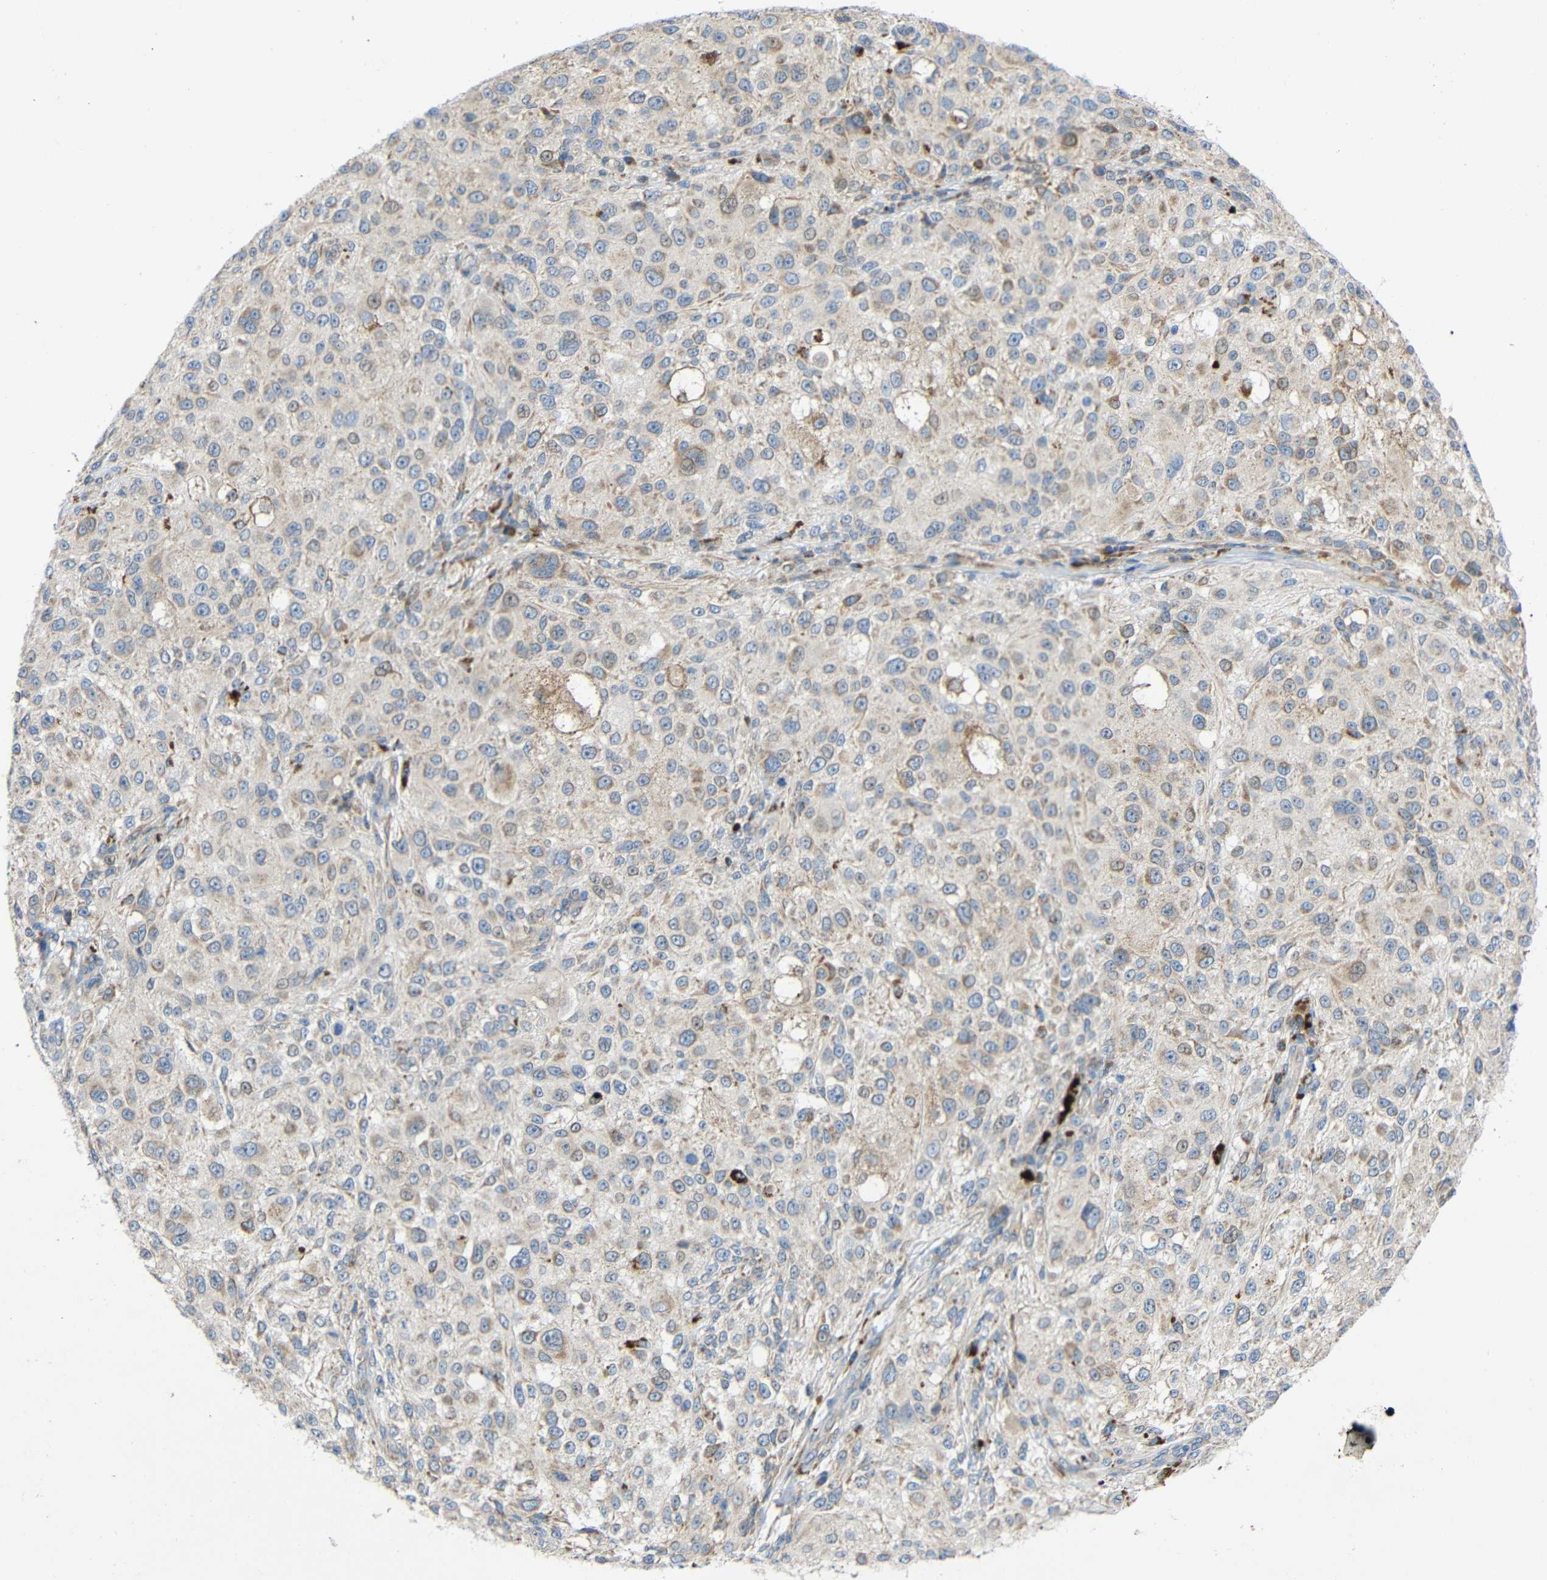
{"staining": {"intensity": "moderate", "quantity": "<25%", "location": "cytoplasmic/membranous"}, "tissue": "melanoma", "cell_type": "Tumor cells", "image_type": "cancer", "snomed": [{"axis": "morphology", "description": "Necrosis, NOS"}, {"axis": "morphology", "description": "Malignant melanoma, NOS"}, {"axis": "topography", "description": "Skin"}], "caption": "The image shows immunohistochemical staining of melanoma. There is moderate cytoplasmic/membranous staining is present in approximately <25% of tumor cells.", "gene": "TMEM25", "patient": {"sex": "female", "age": 87}}